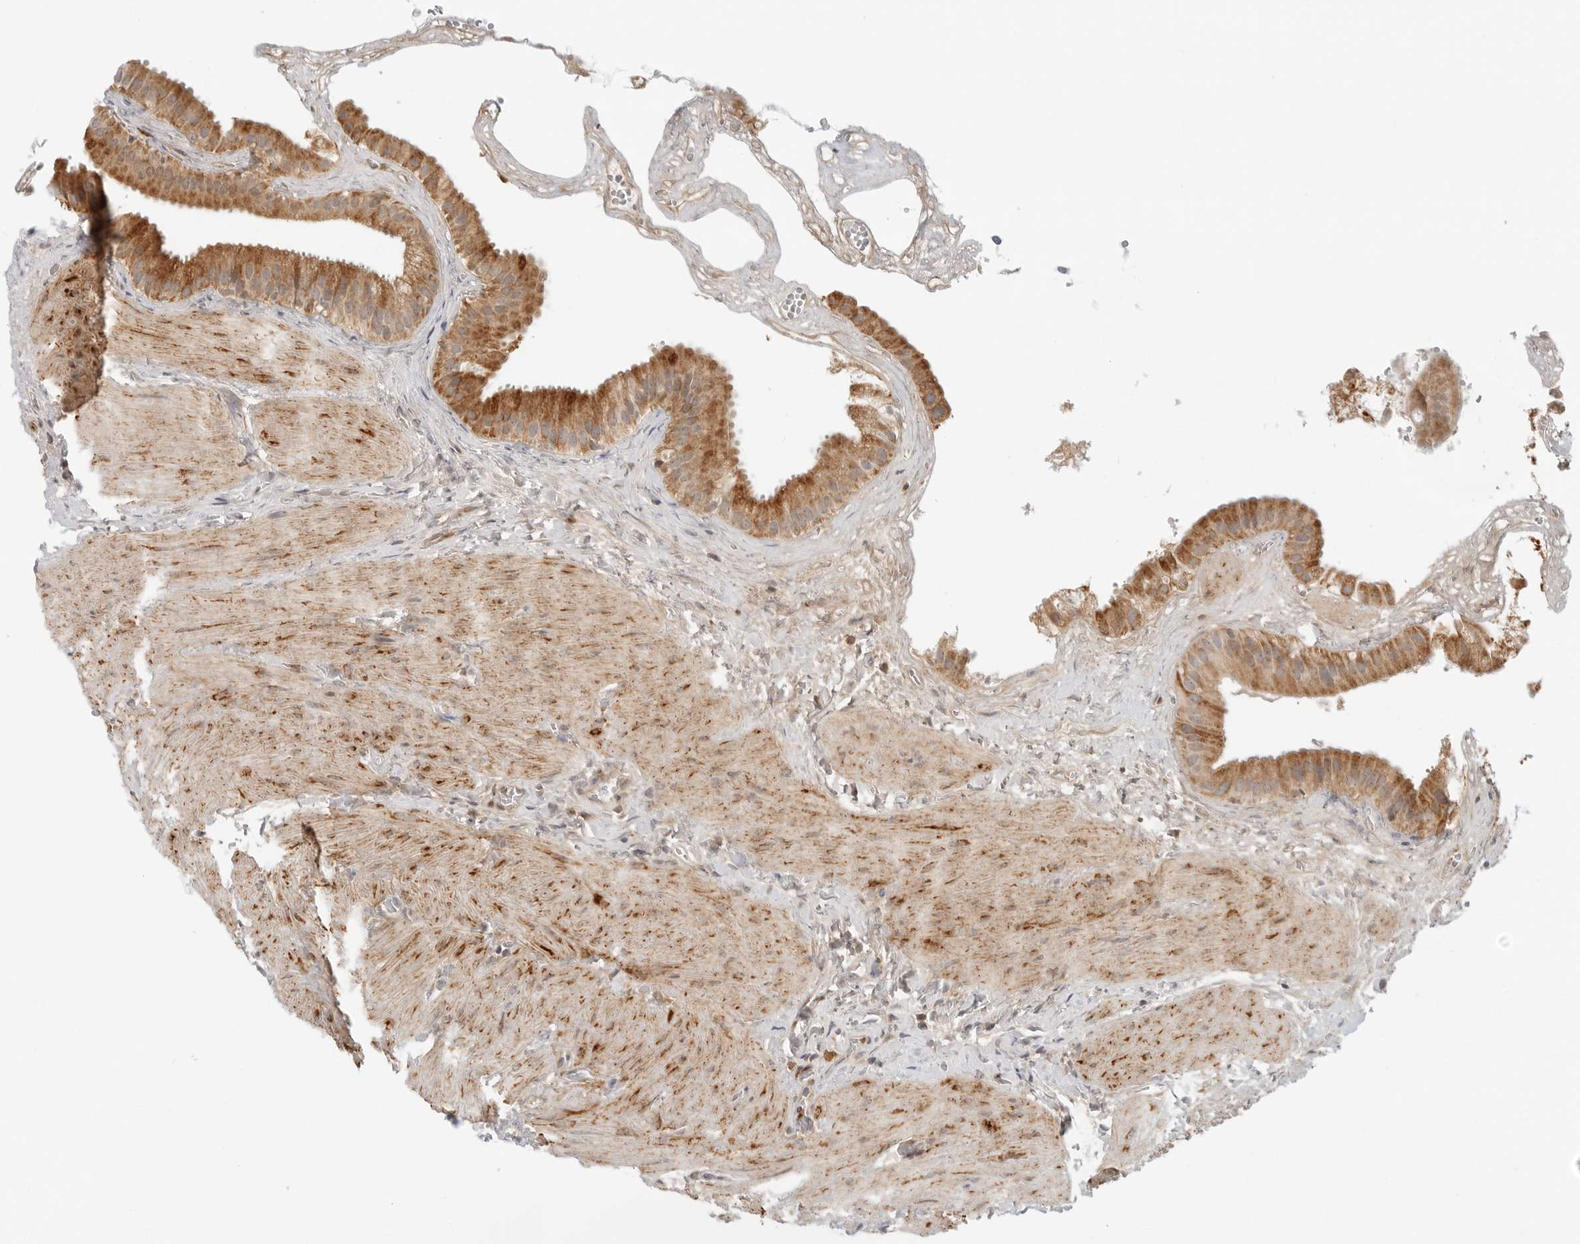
{"staining": {"intensity": "moderate", "quantity": ">75%", "location": "cytoplasmic/membranous"}, "tissue": "gallbladder", "cell_type": "Glandular cells", "image_type": "normal", "snomed": [{"axis": "morphology", "description": "Normal tissue, NOS"}, {"axis": "topography", "description": "Gallbladder"}], "caption": "High-power microscopy captured an IHC photomicrograph of benign gallbladder, revealing moderate cytoplasmic/membranous positivity in approximately >75% of glandular cells.", "gene": "C1QTNF1", "patient": {"sex": "male", "age": 55}}